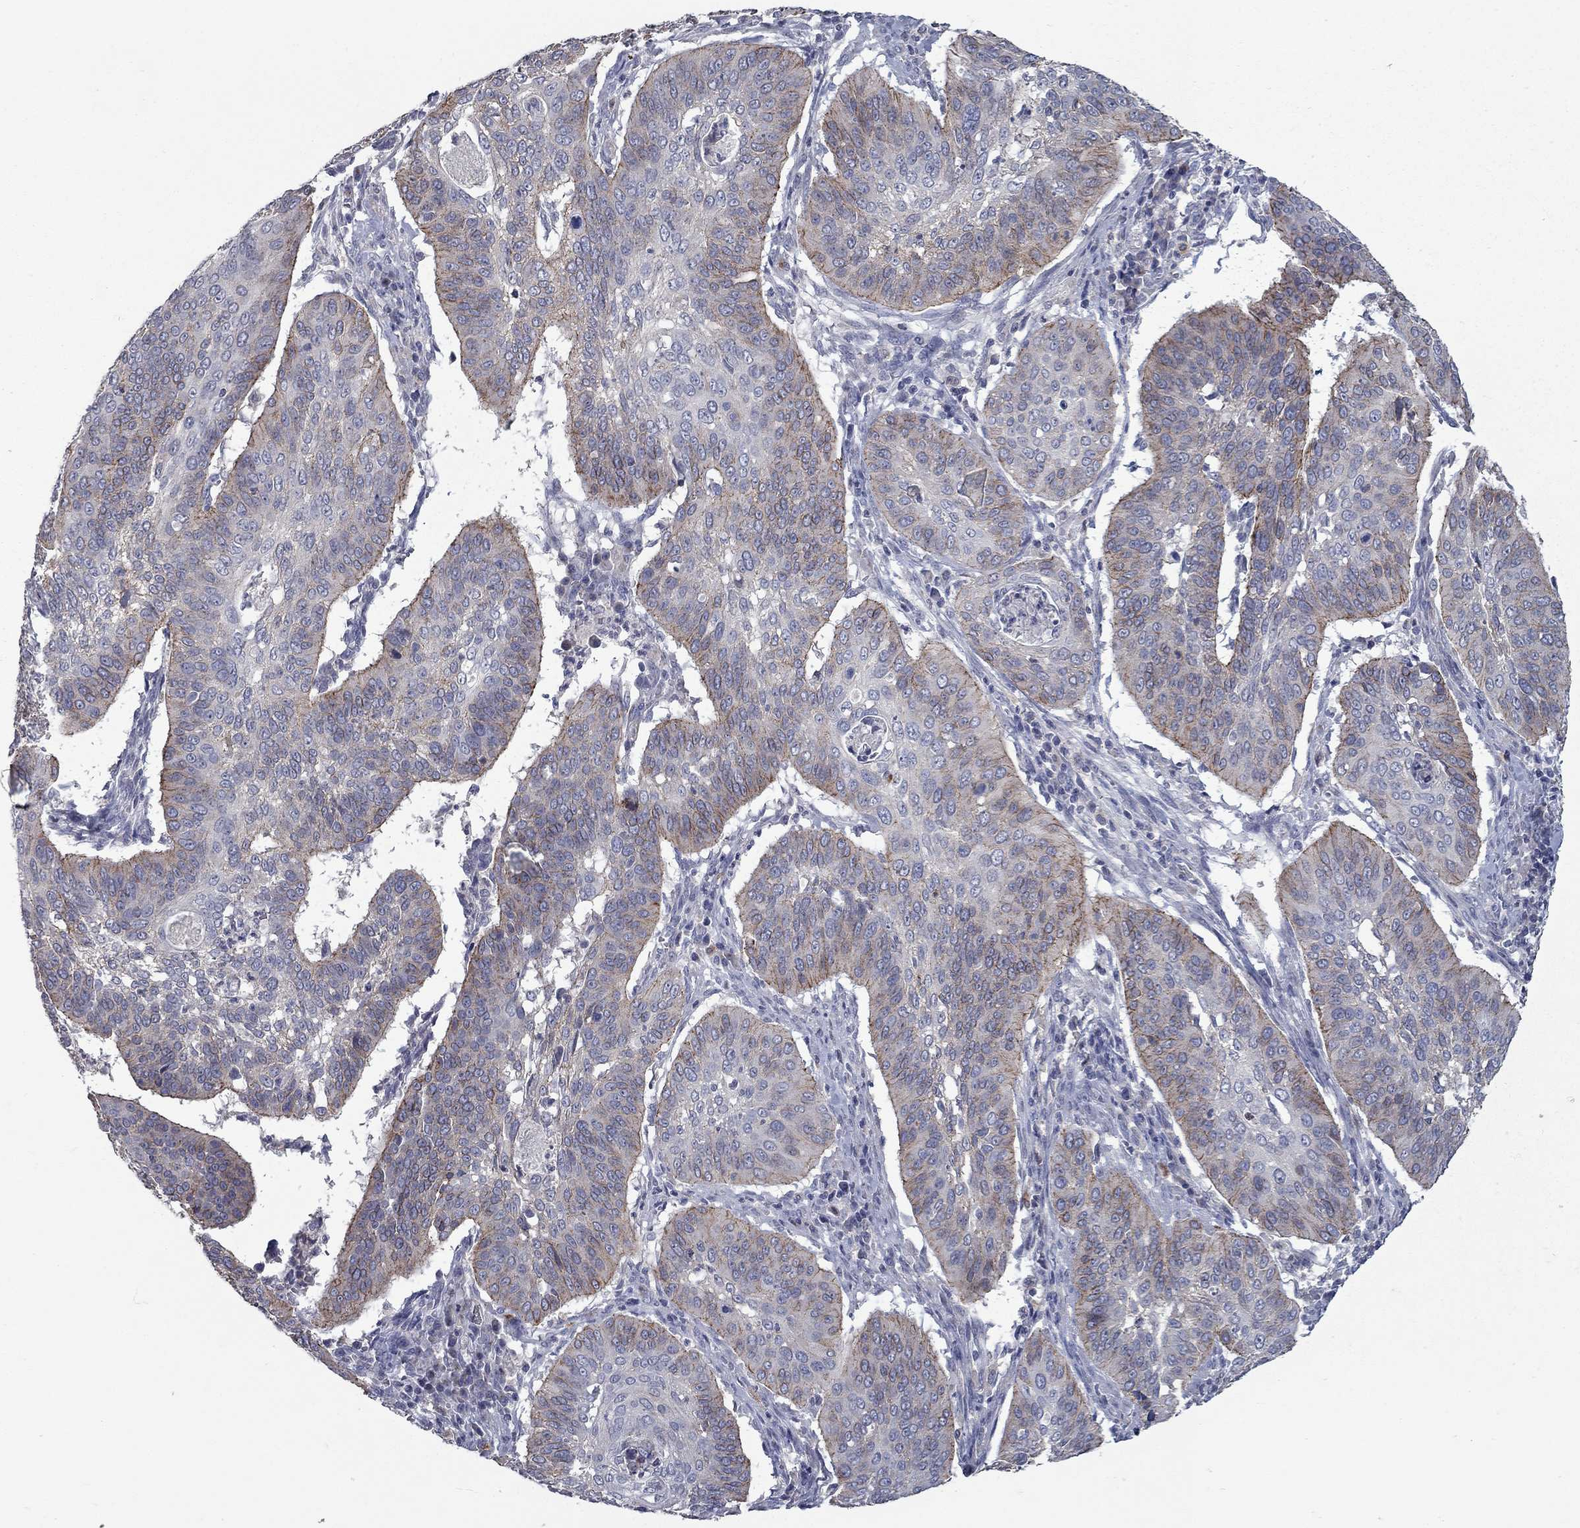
{"staining": {"intensity": "strong", "quantity": "25%-75%", "location": "cytoplasmic/membranous"}, "tissue": "cervical cancer", "cell_type": "Tumor cells", "image_type": "cancer", "snomed": [{"axis": "morphology", "description": "Normal tissue, NOS"}, {"axis": "morphology", "description": "Squamous cell carcinoma, NOS"}, {"axis": "topography", "description": "Cervix"}], "caption": "Protein staining demonstrates strong cytoplasmic/membranous positivity in approximately 25%-75% of tumor cells in cervical cancer. The staining was performed using DAB, with brown indicating positive protein expression. Nuclei are stained blue with hematoxylin.", "gene": "KIAA0319L", "patient": {"sex": "female", "age": 39}}